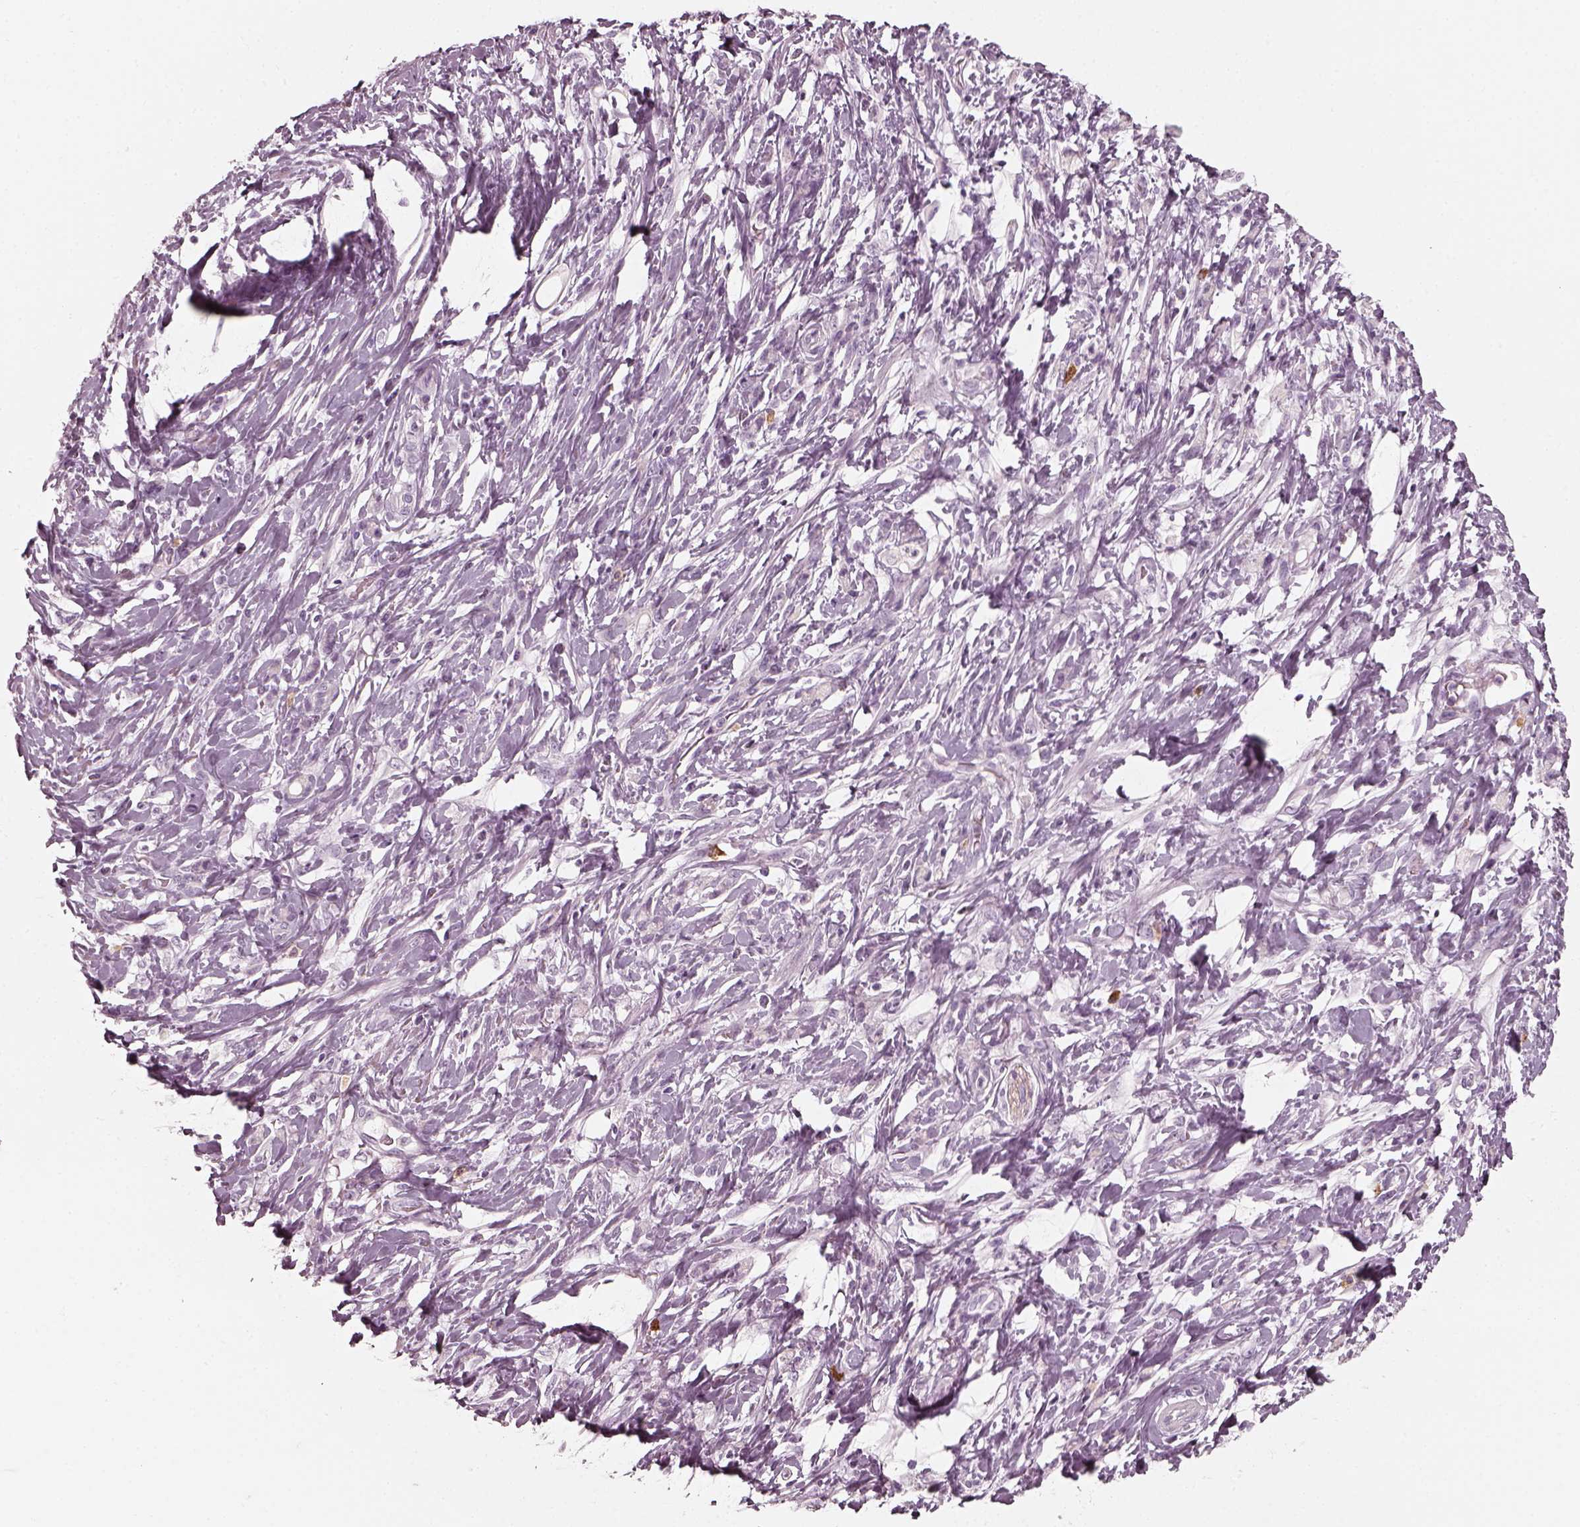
{"staining": {"intensity": "negative", "quantity": "none", "location": "none"}, "tissue": "stomach cancer", "cell_type": "Tumor cells", "image_type": "cancer", "snomed": [{"axis": "morphology", "description": "Adenocarcinoma, NOS"}, {"axis": "topography", "description": "Stomach"}], "caption": "The micrograph displays no staining of tumor cells in stomach cancer. Brightfield microscopy of IHC stained with DAB (brown) and hematoxylin (blue), captured at high magnification.", "gene": "CNTN1", "patient": {"sex": "female", "age": 84}}